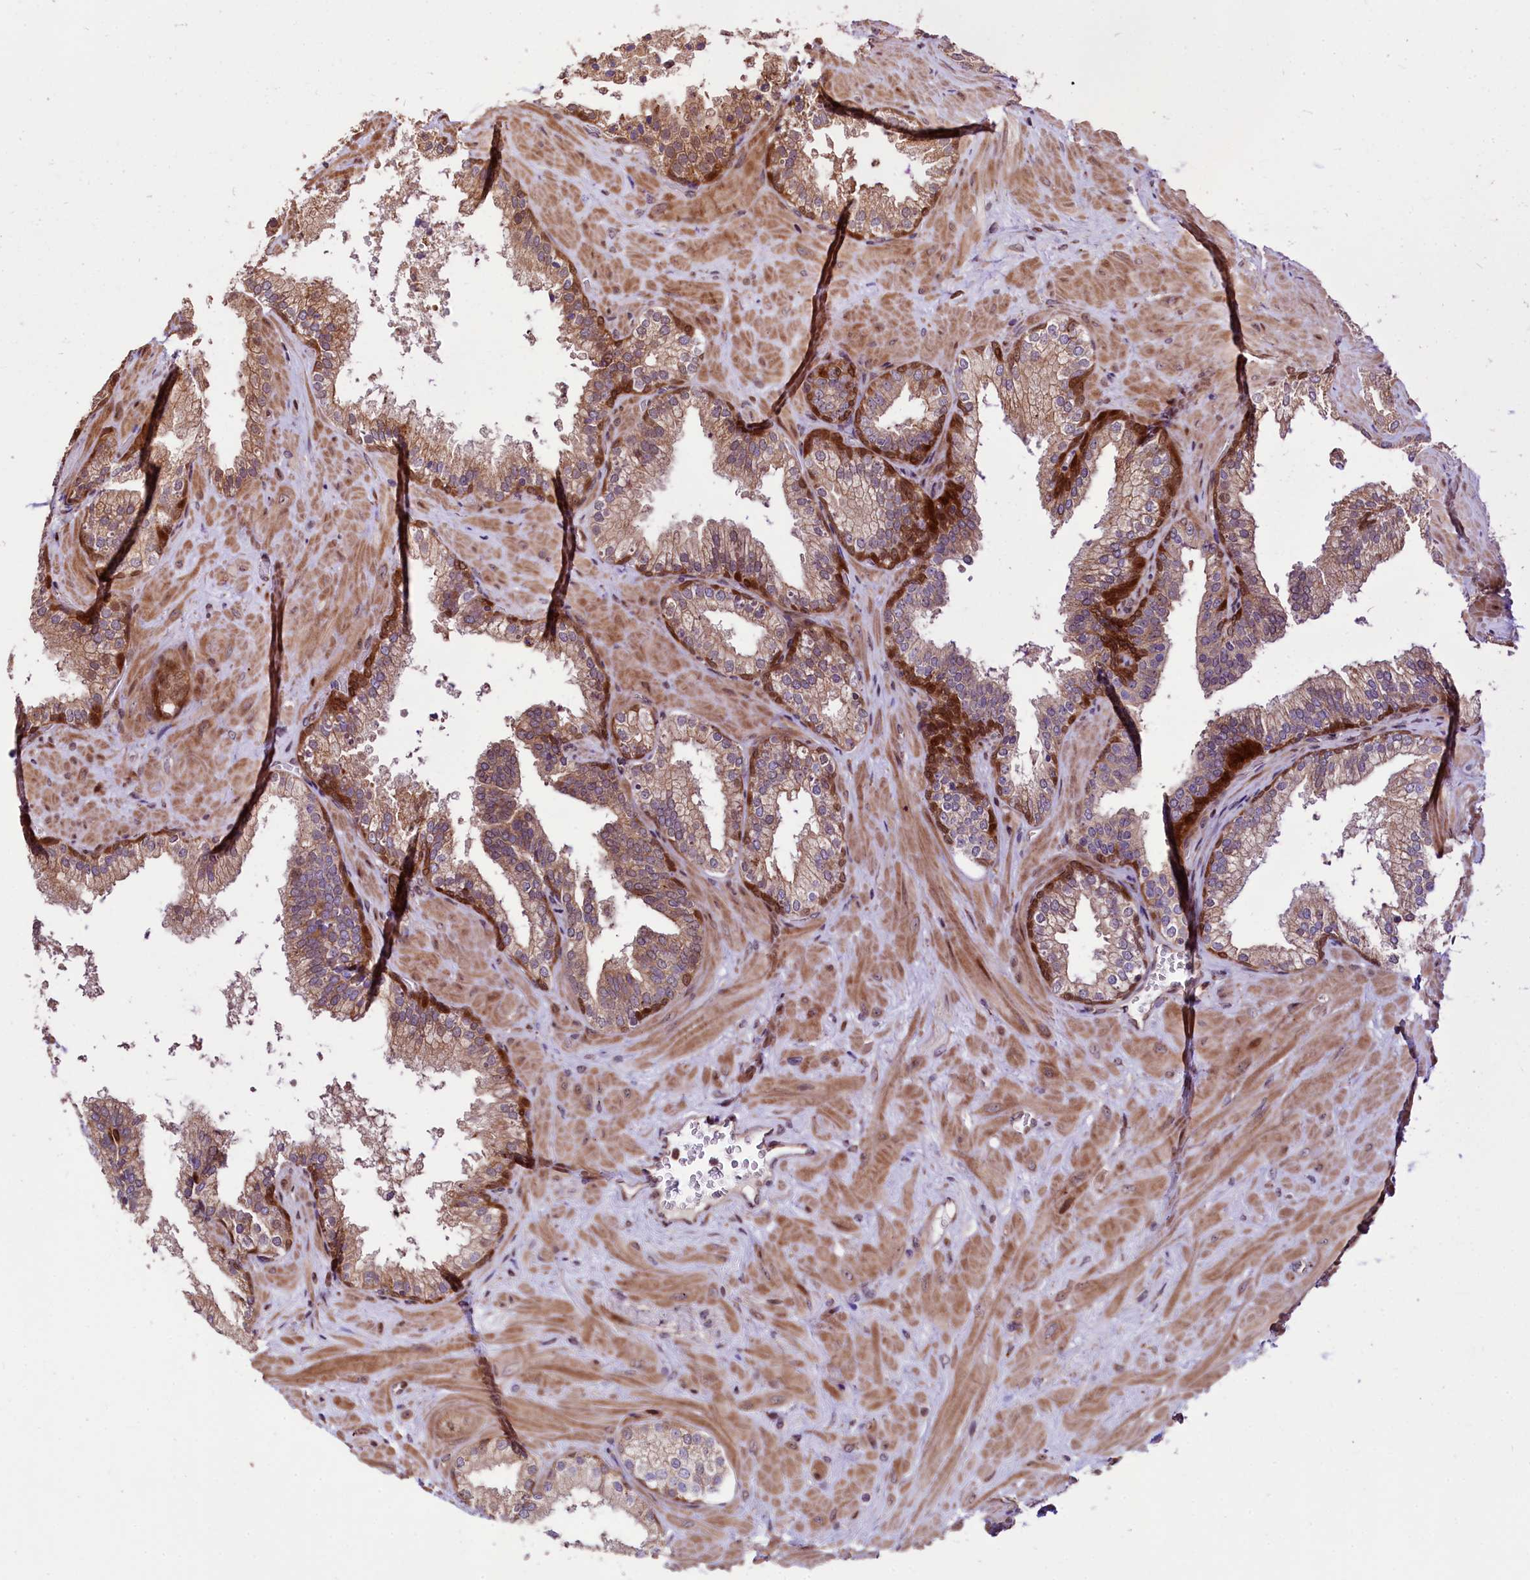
{"staining": {"intensity": "moderate", "quantity": ">75%", "location": "cytoplasmic/membranous"}, "tissue": "prostate cancer", "cell_type": "Tumor cells", "image_type": "cancer", "snomed": [{"axis": "morphology", "description": "Adenocarcinoma, High grade"}, {"axis": "topography", "description": "Prostate"}], "caption": "Tumor cells exhibit medium levels of moderate cytoplasmic/membranous expression in about >75% of cells in prostate cancer (high-grade adenocarcinoma).", "gene": "C5orf15", "patient": {"sex": "male", "age": 64}}